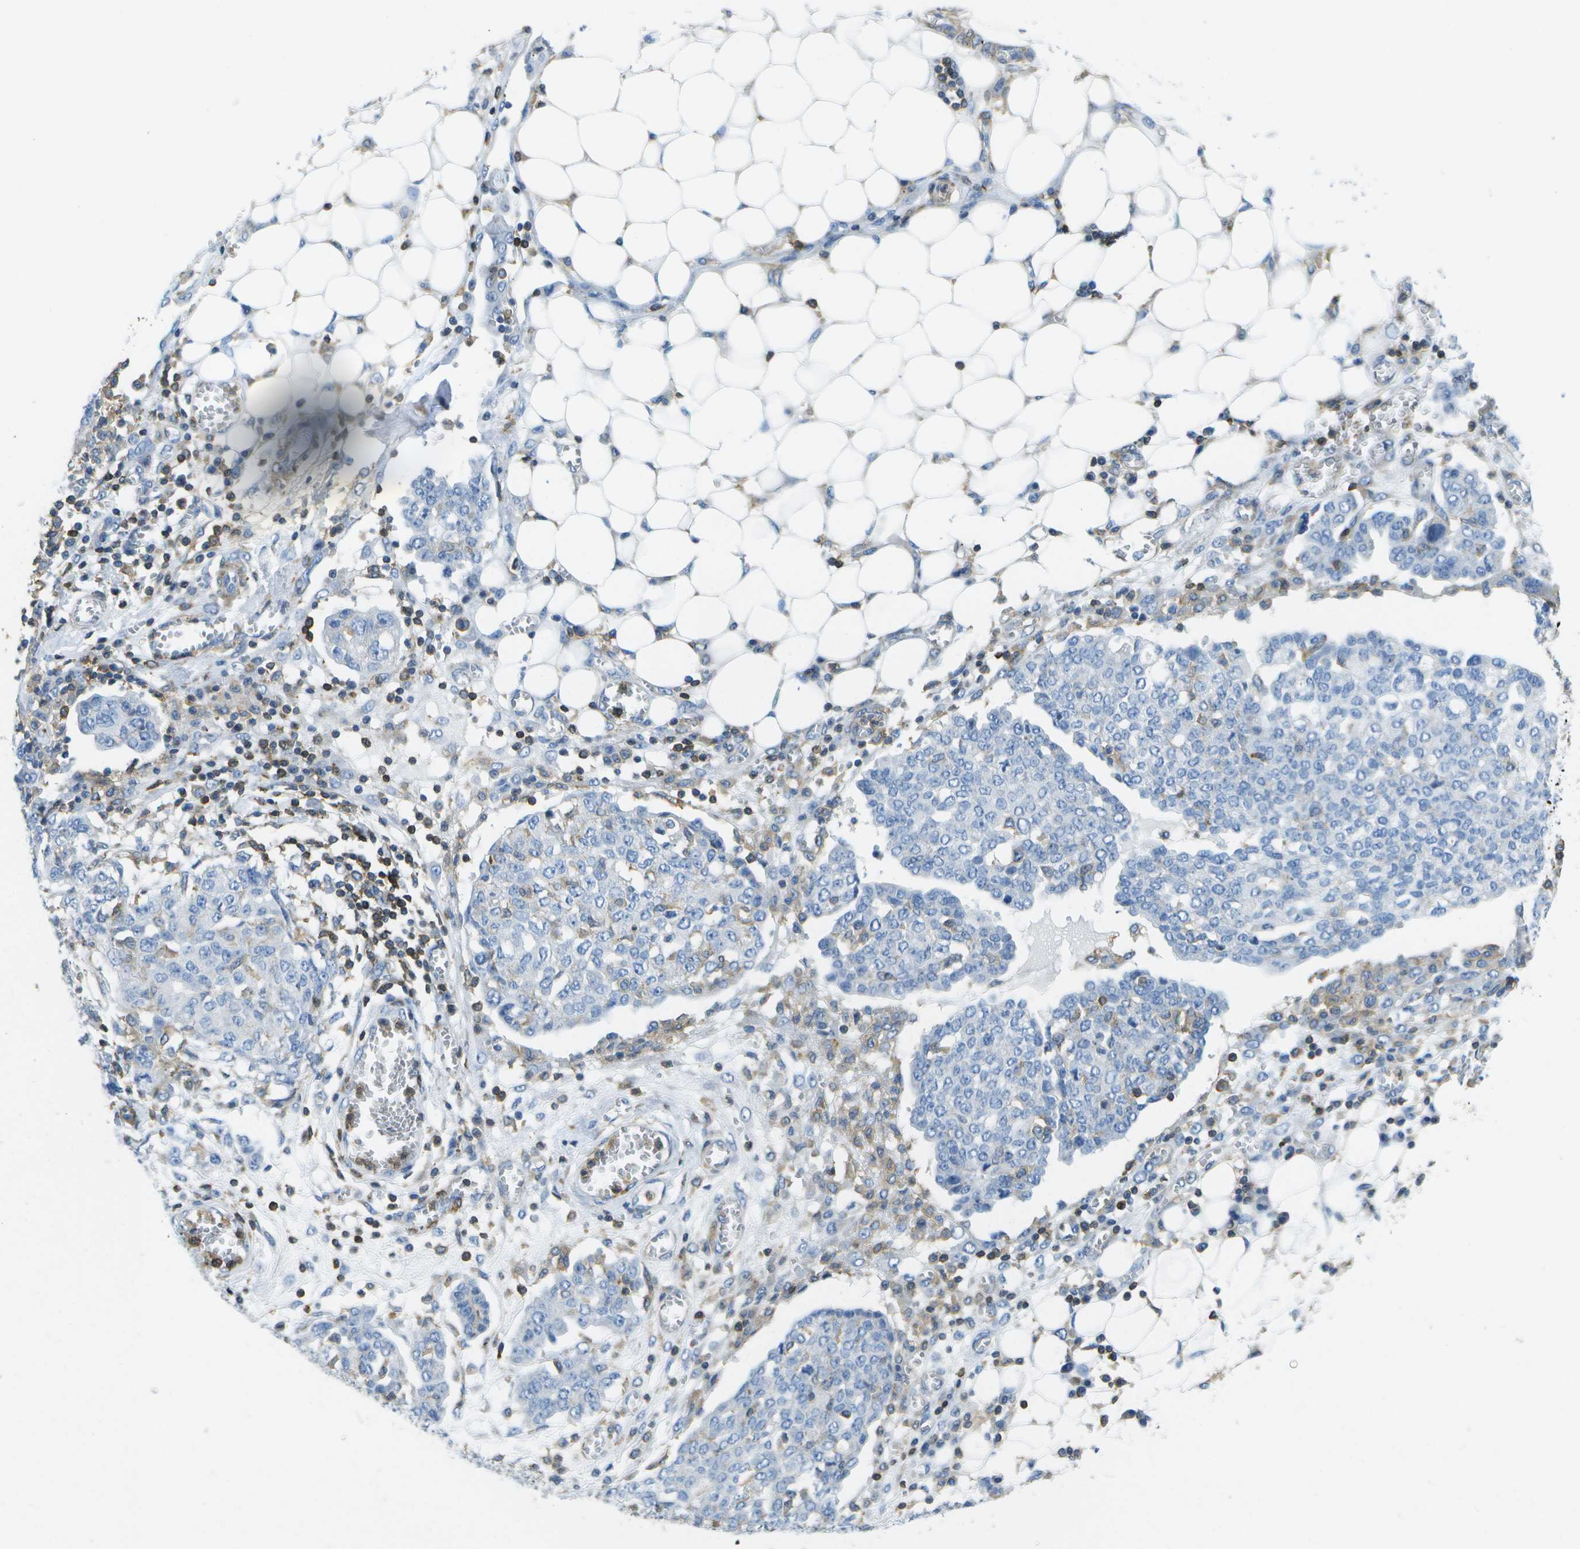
{"staining": {"intensity": "negative", "quantity": "none", "location": "none"}, "tissue": "ovarian cancer", "cell_type": "Tumor cells", "image_type": "cancer", "snomed": [{"axis": "morphology", "description": "Cystadenocarcinoma, serous, NOS"}, {"axis": "topography", "description": "Soft tissue"}, {"axis": "topography", "description": "Ovary"}], "caption": "Immunohistochemical staining of serous cystadenocarcinoma (ovarian) demonstrates no significant expression in tumor cells.", "gene": "RCSD1", "patient": {"sex": "female", "age": 57}}